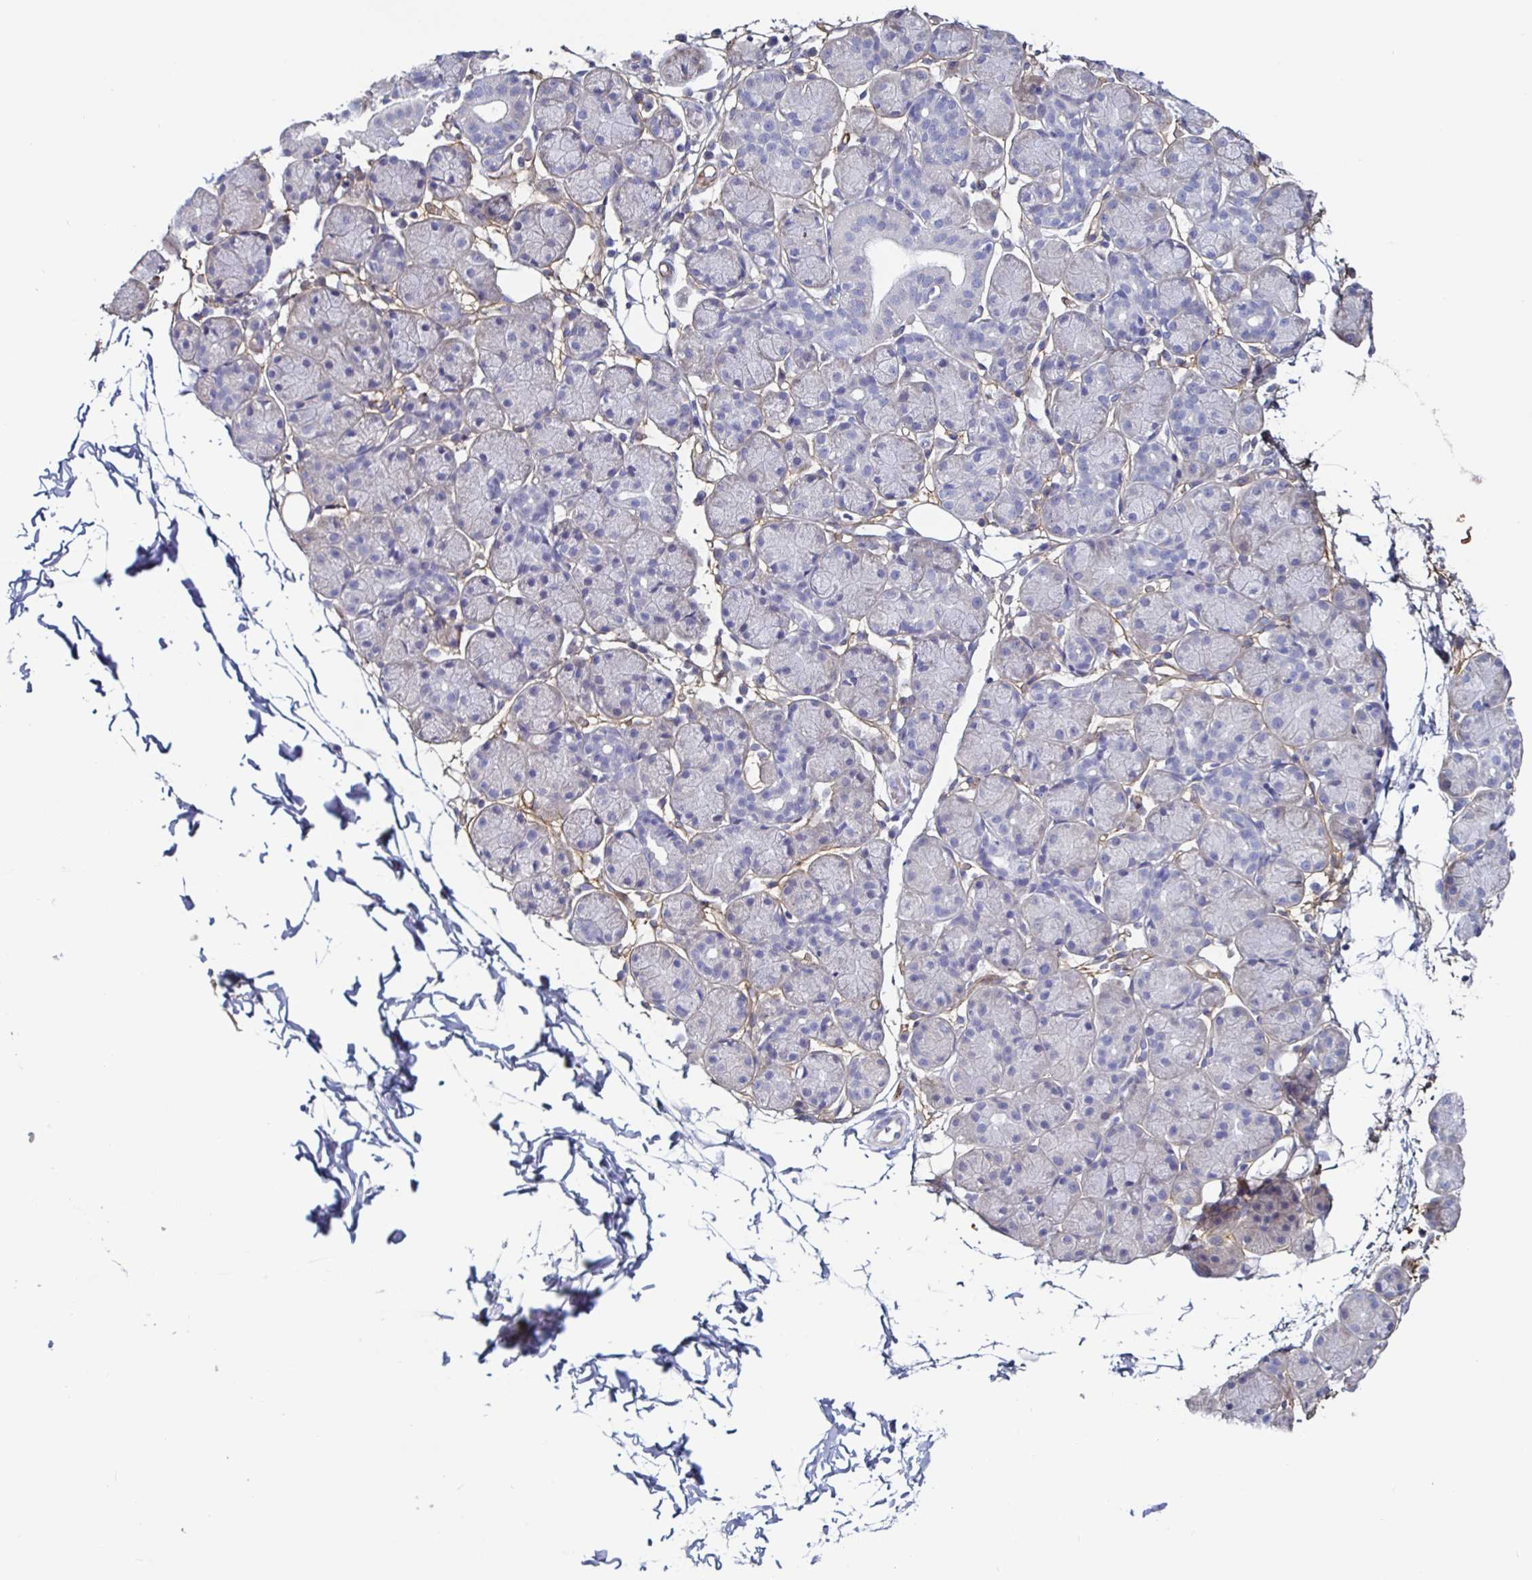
{"staining": {"intensity": "negative", "quantity": "none", "location": "none"}, "tissue": "salivary gland", "cell_type": "Glandular cells", "image_type": "normal", "snomed": [{"axis": "morphology", "description": "Normal tissue, NOS"}, {"axis": "morphology", "description": "Inflammation, NOS"}, {"axis": "topography", "description": "Lymph node"}, {"axis": "topography", "description": "Salivary gland"}], "caption": "High power microscopy photomicrograph of an immunohistochemistry (IHC) photomicrograph of normal salivary gland, revealing no significant expression in glandular cells.", "gene": "ACSBG2", "patient": {"sex": "male", "age": 3}}